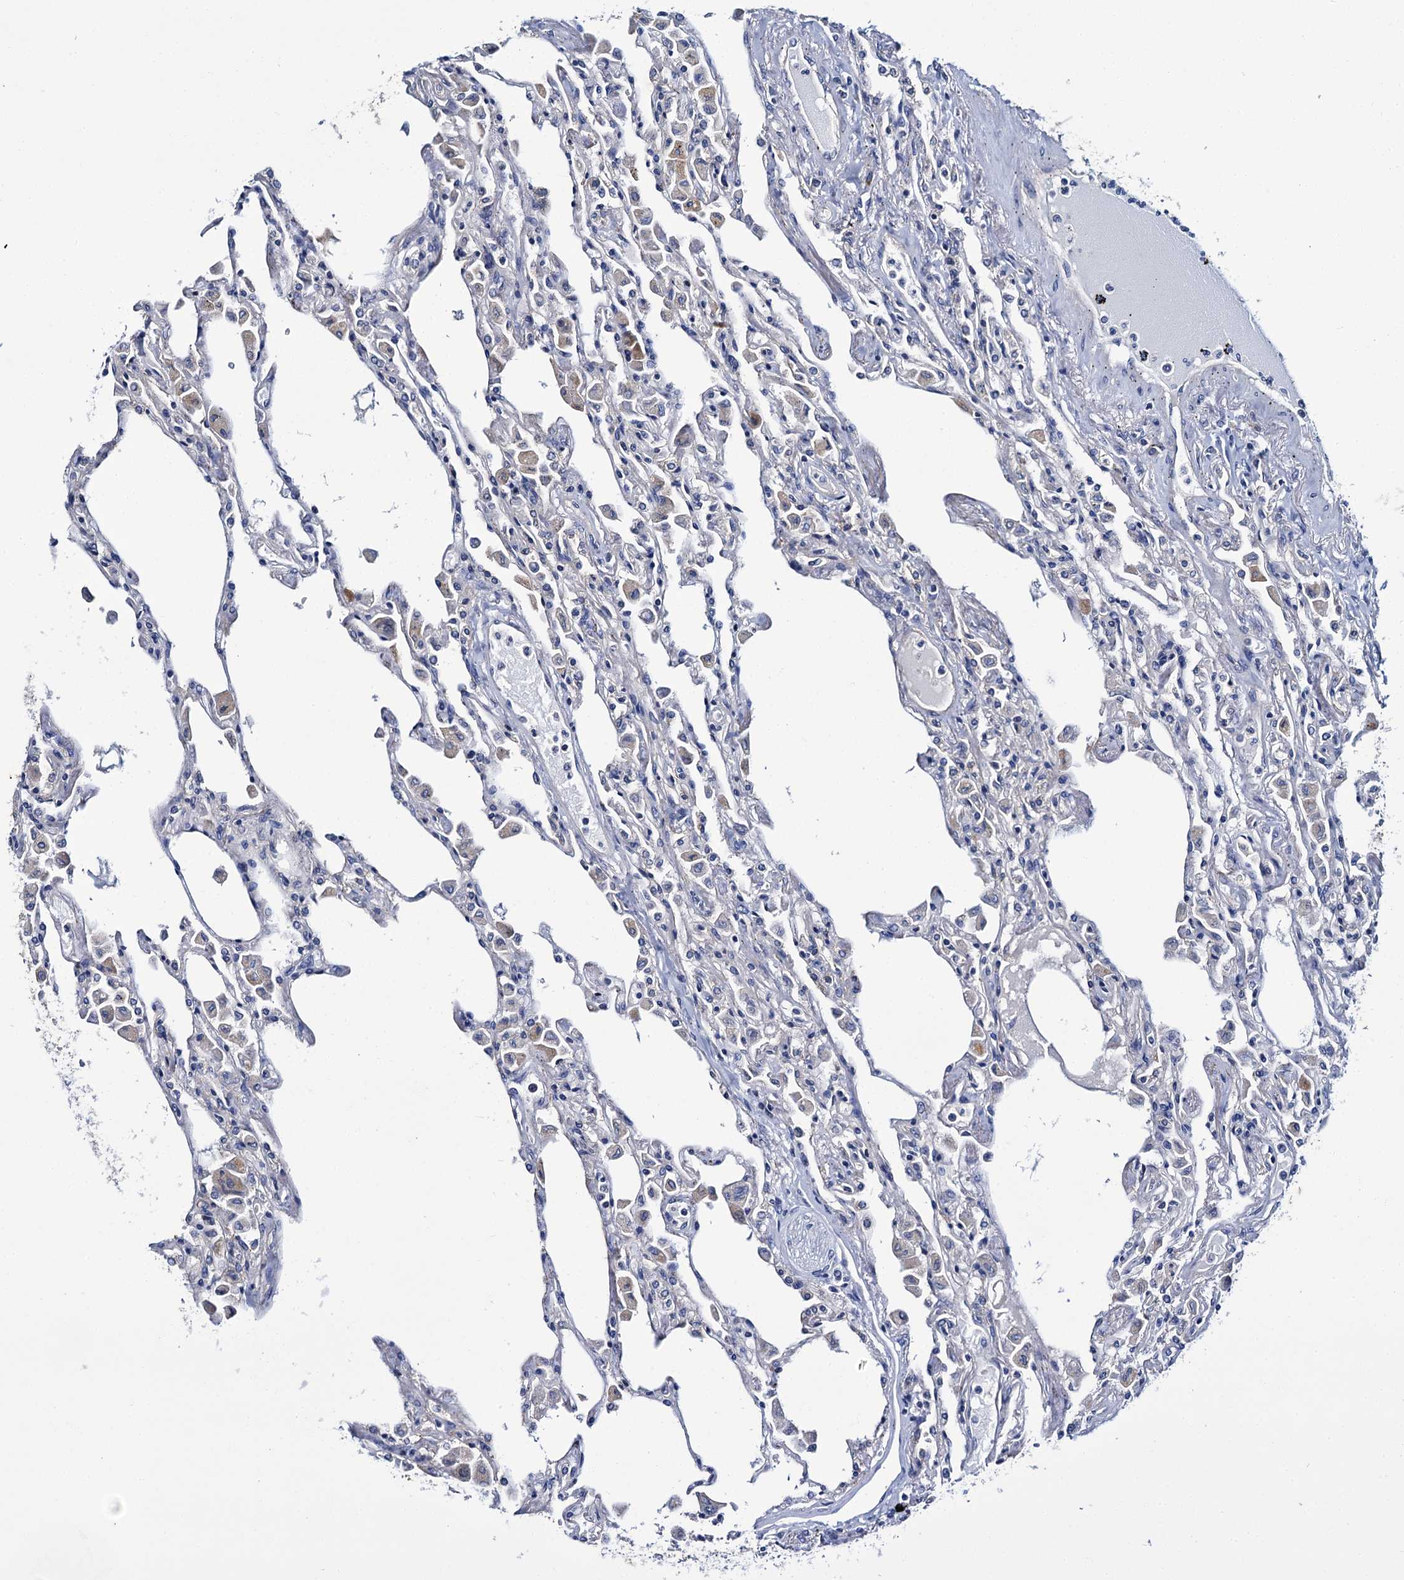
{"staining": {"intensity": "negative", "quantity": "none", "location": "none"}, "tissue": "lung", "cell_type": "Alveolar cells", "image_type": "normal", "snomed": [{"axis": "morphology", "description": "Normal tissue, NOS"}, {"axis": "topography", "description": "Bronchus"}, {"axis": "topography", "description": "Lung"}], "caption": "A micrograph of lung stained for a protein shows no brown staining in alveolar cells. (DAB immunohistochemistry (IHC), high magnification).", "gene": "CEP295", "patient": {"sex": "female", "age": 49}}